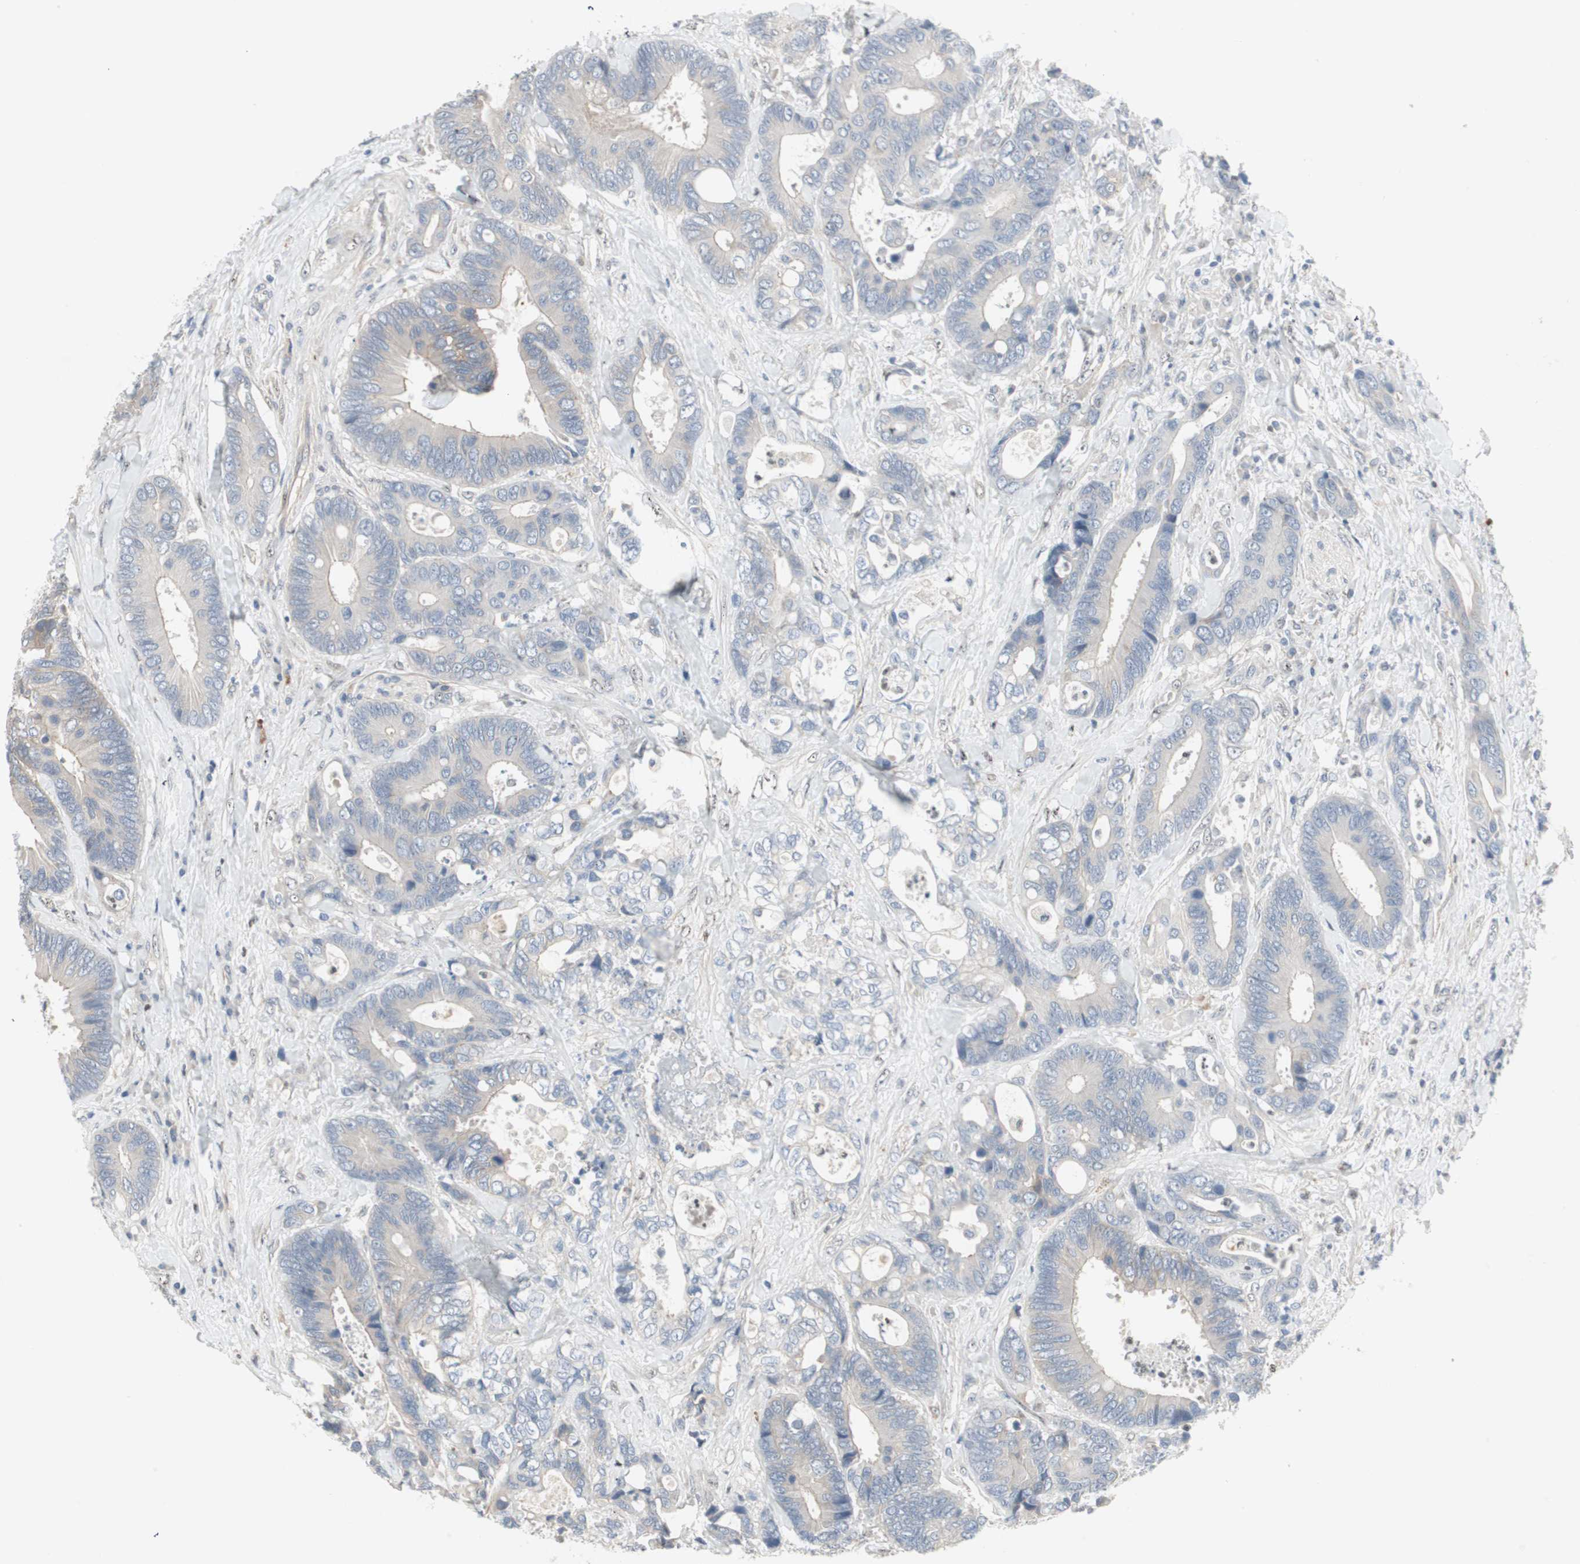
{"staining": {"intensity": "negative", "quantity": "none", "location": "none"}, "tissue": "colorectal cancer", "cell_type": "Tumor cells", "image_type": "cancer", "snomed": [{"axis": "morphology", "description": "Adenocarcinoma, NOS"}, {"axis": "topography", "description": "Rectum"}], "caption": "Immunohistochemical staining of human colorectal adenocarcinoma demonstrates no significant staining in tumor cells. The staining is performed using DAB brown chromogen with nuclei counter-stained in using hematoxylin.", "gene": "CAND2", "patient": {"sex": "male", "age": 55}}